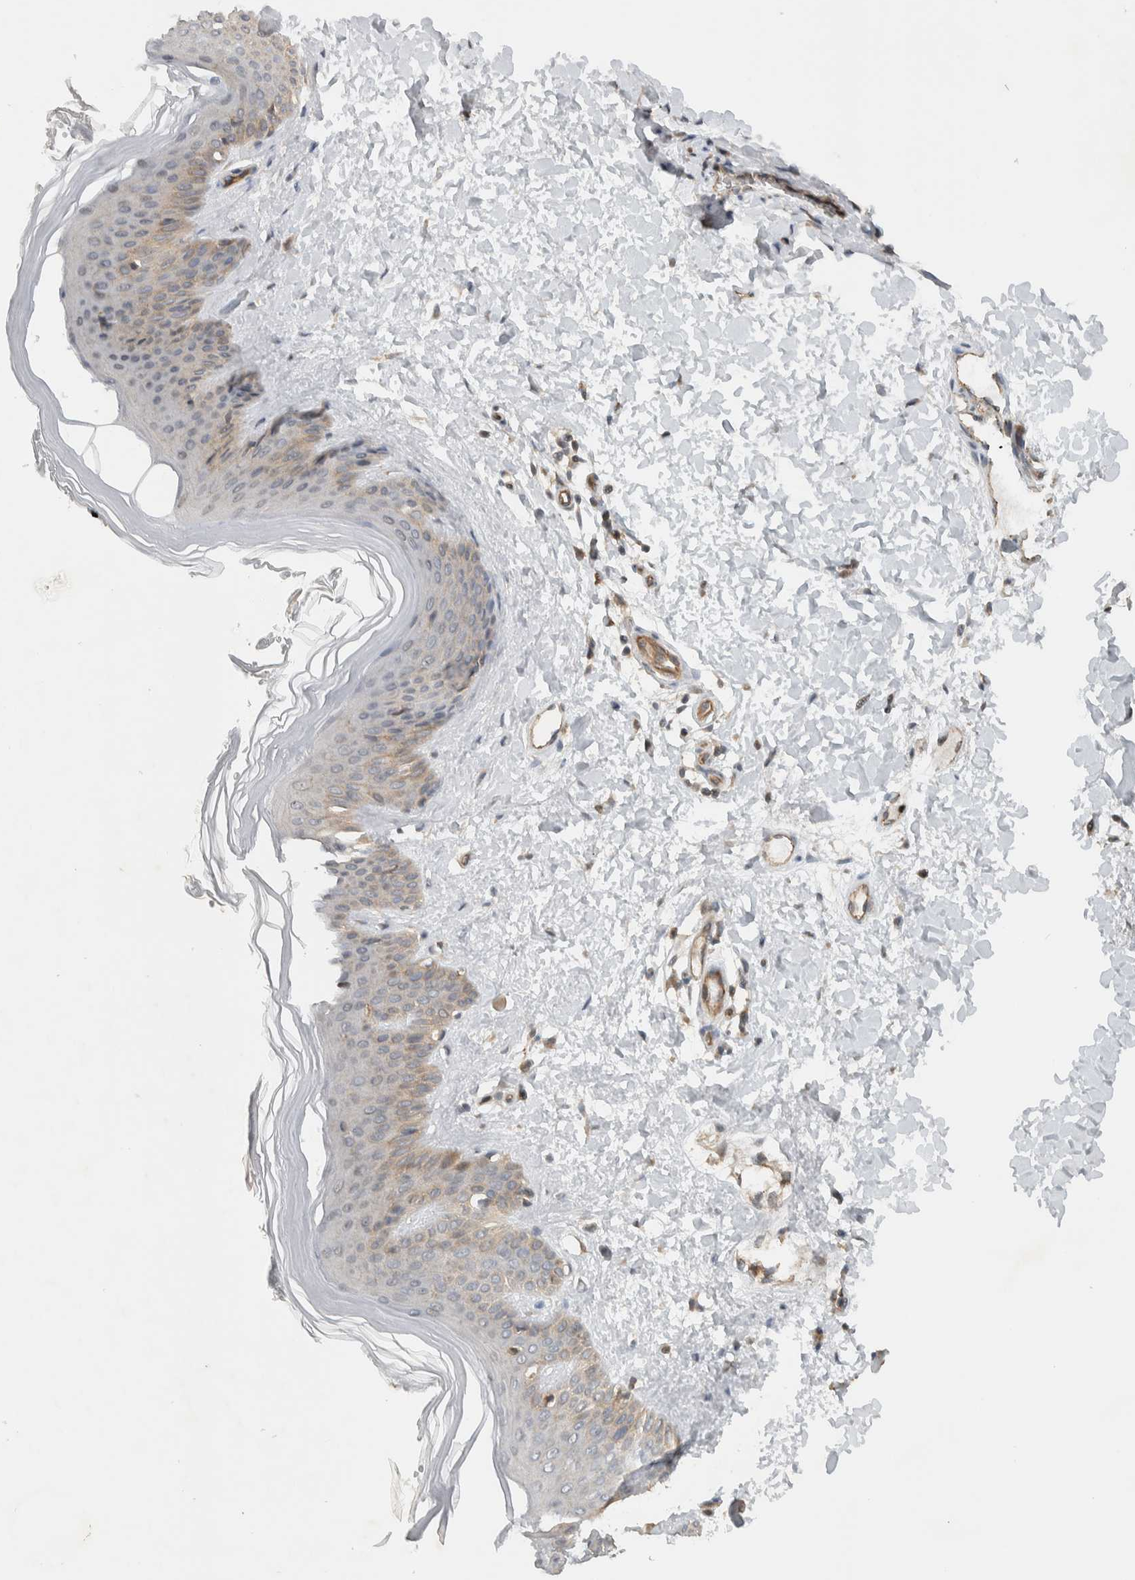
{"staining": {"intensity": "weak", "quantity": "25%-75%", "location": "cytoplasmic/membranous"}, "tissue": "skin", "cell_type": "Fibroblasts", "image_type": "normal", "snomed": [{"axis": "morphology", "description": "Normal tissue, NOS"}, {"axis": "morphology", "description": "Malignant melanoma, Metastatic site"}, {"axis": "topography", "description": "Skin"}], "caption": "Approximately 25%-75% of fibroblasts in benign skin demonstrate weak cytoplasmic/membranous protein expression as visualized by brown immunohistochemical staining.", "gene": "DEPTOR", "patient": {"sex": "male", "age": 41}}